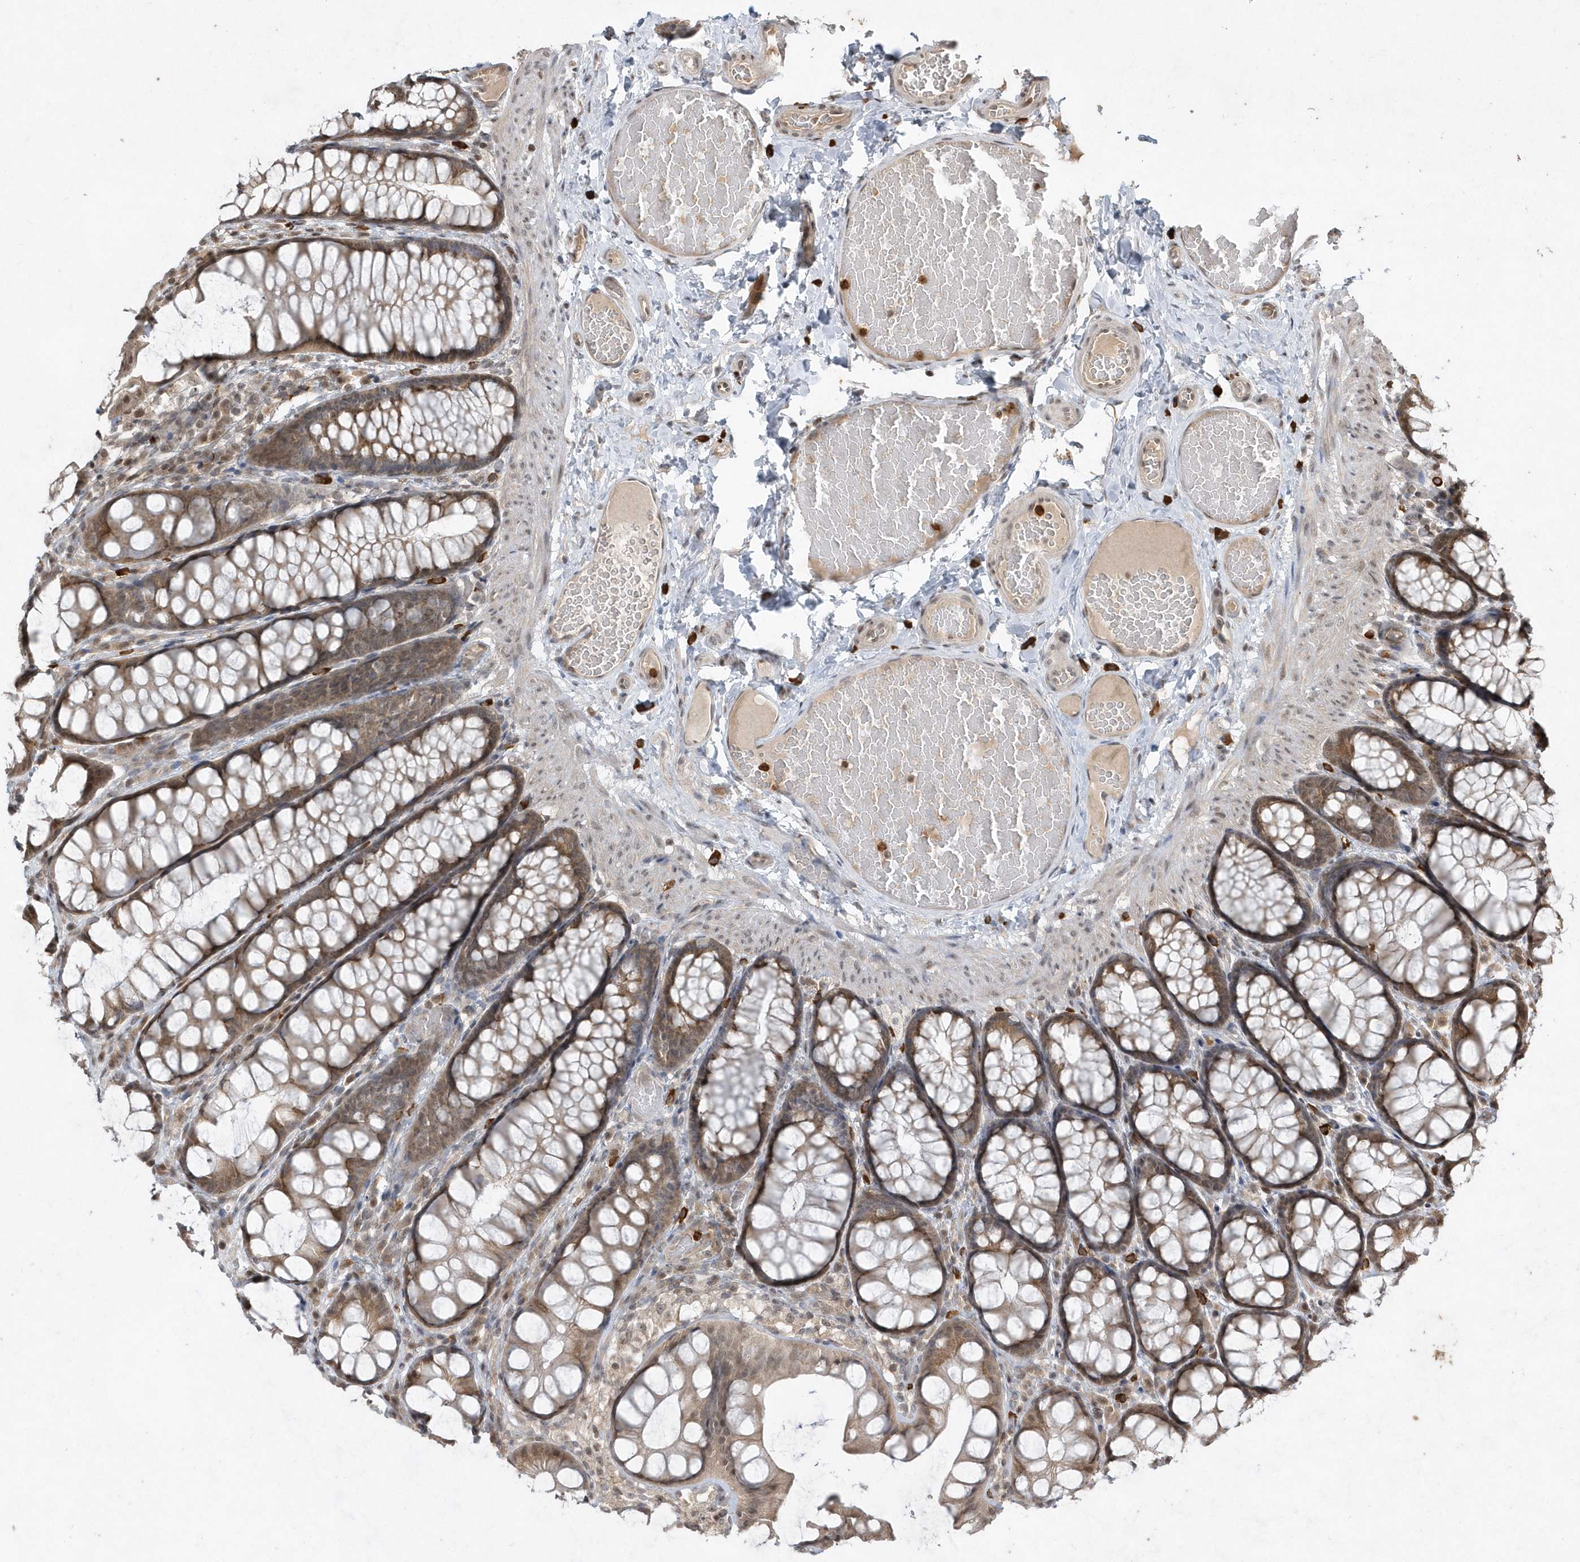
{"staining": {"intensity": "weak", "quantity": "25%-75%", "location": "cytoplasmic/membranous"}, "tissue": "colon", "cell_type": "Endothelial cells", "image_type": "normal", "snomed": [{"axis": "morphology", "description": "Normal tissue, NOS"}, {"axis": "topography", "description": "Colon"}], "caption": "Immunohistochemistry (IHC) micrograph of normal human colon stained for a protein (brown), which exhibits low levels of weak cytoplasmic/membranous staining in about 25%-75% of endothelial cells.", "gene": "EIF2B1", "patient": {"sex": "male", "age": 47}}